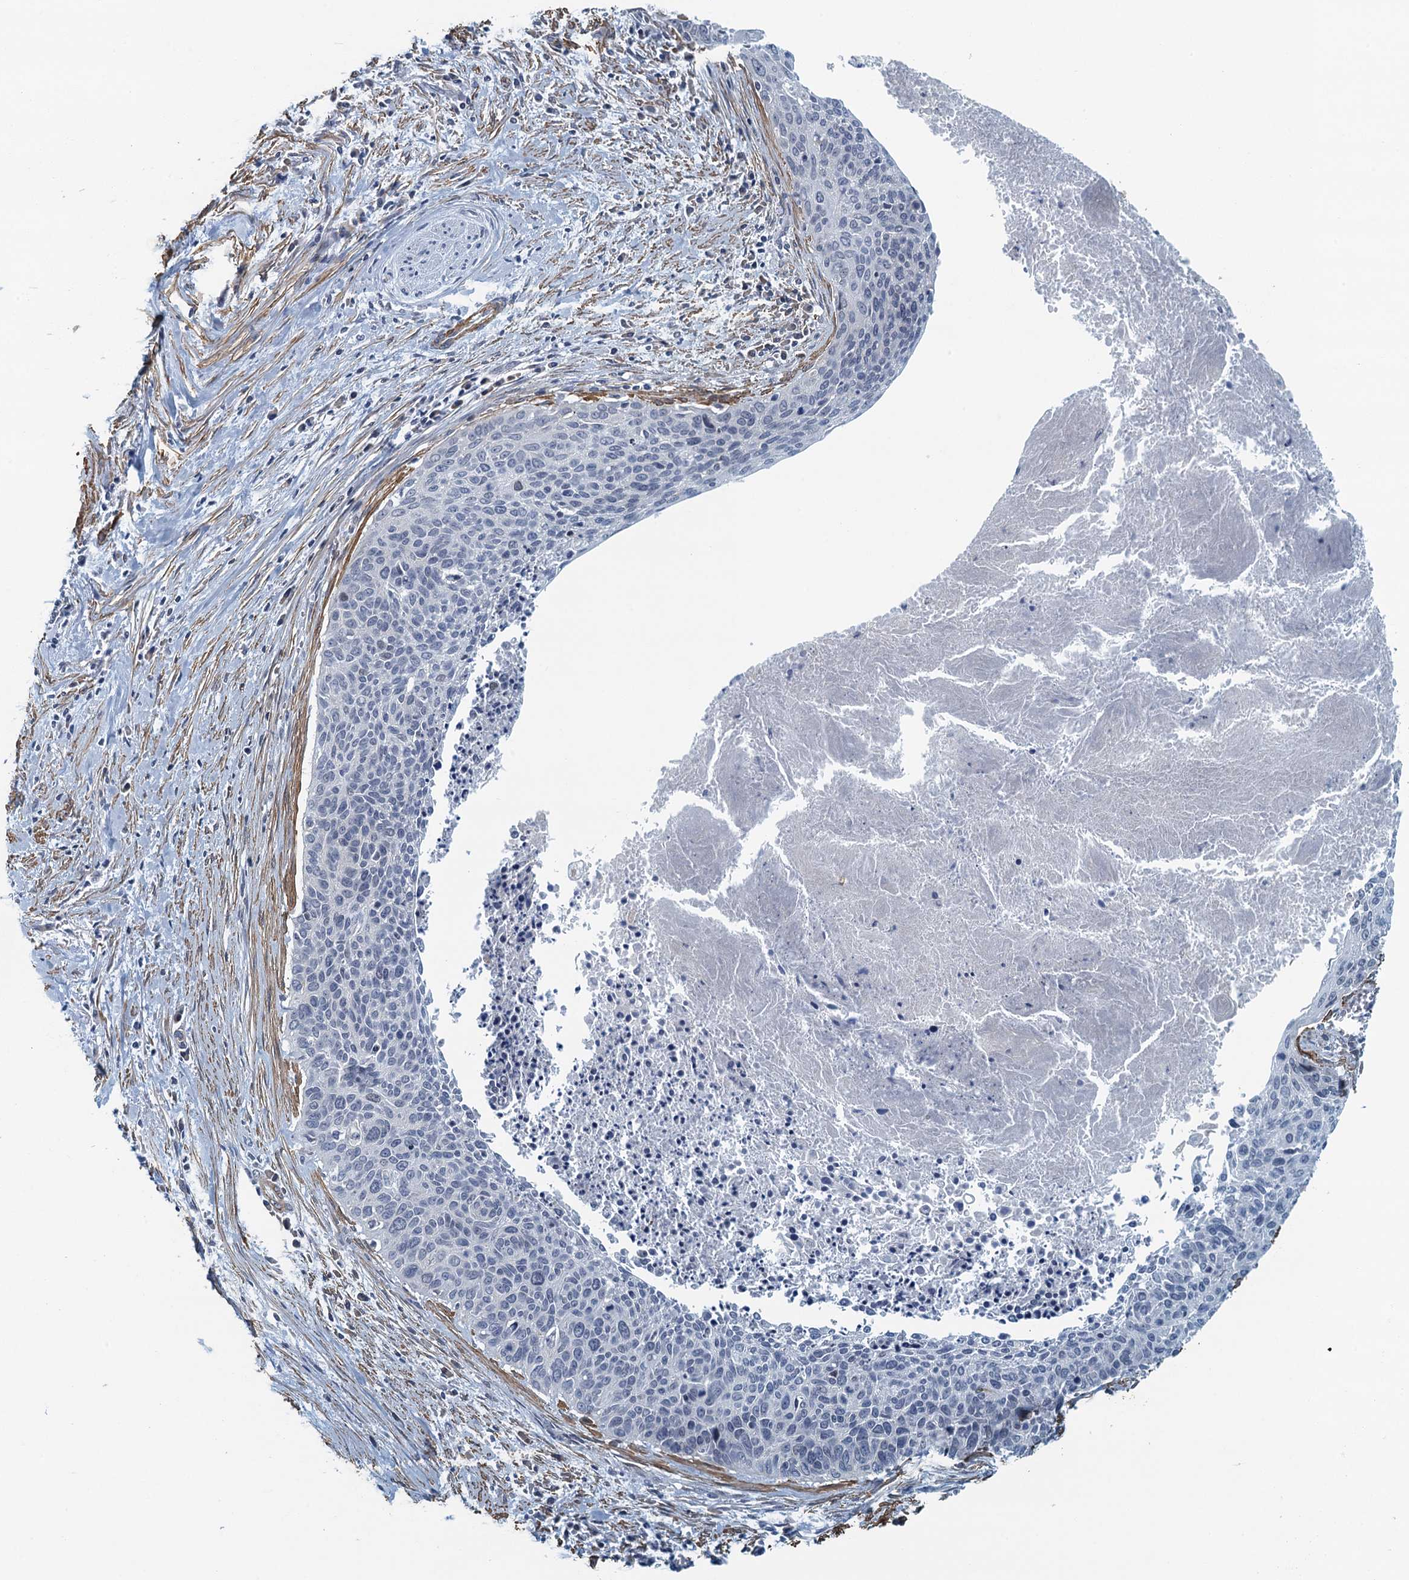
{"staining": {"intensity": "negative", "quantity": "none", "location": "none"}, "tissue": "cervical cancer", "cell_type": "Tumor cells", "image_type": "cancer", "snomed": [{"axis": "morphology", "description": "Squamous cell carcinoma, NOS"}, {"axis": "topography", "description": "Cervix"}], "caption": "The histopathology image reveals no significant positivity in tumor cells of cervical cancer (squamous cell carcinoma).", "gene": "ALG2", "patient": {"sex": "female", "age": 55}}